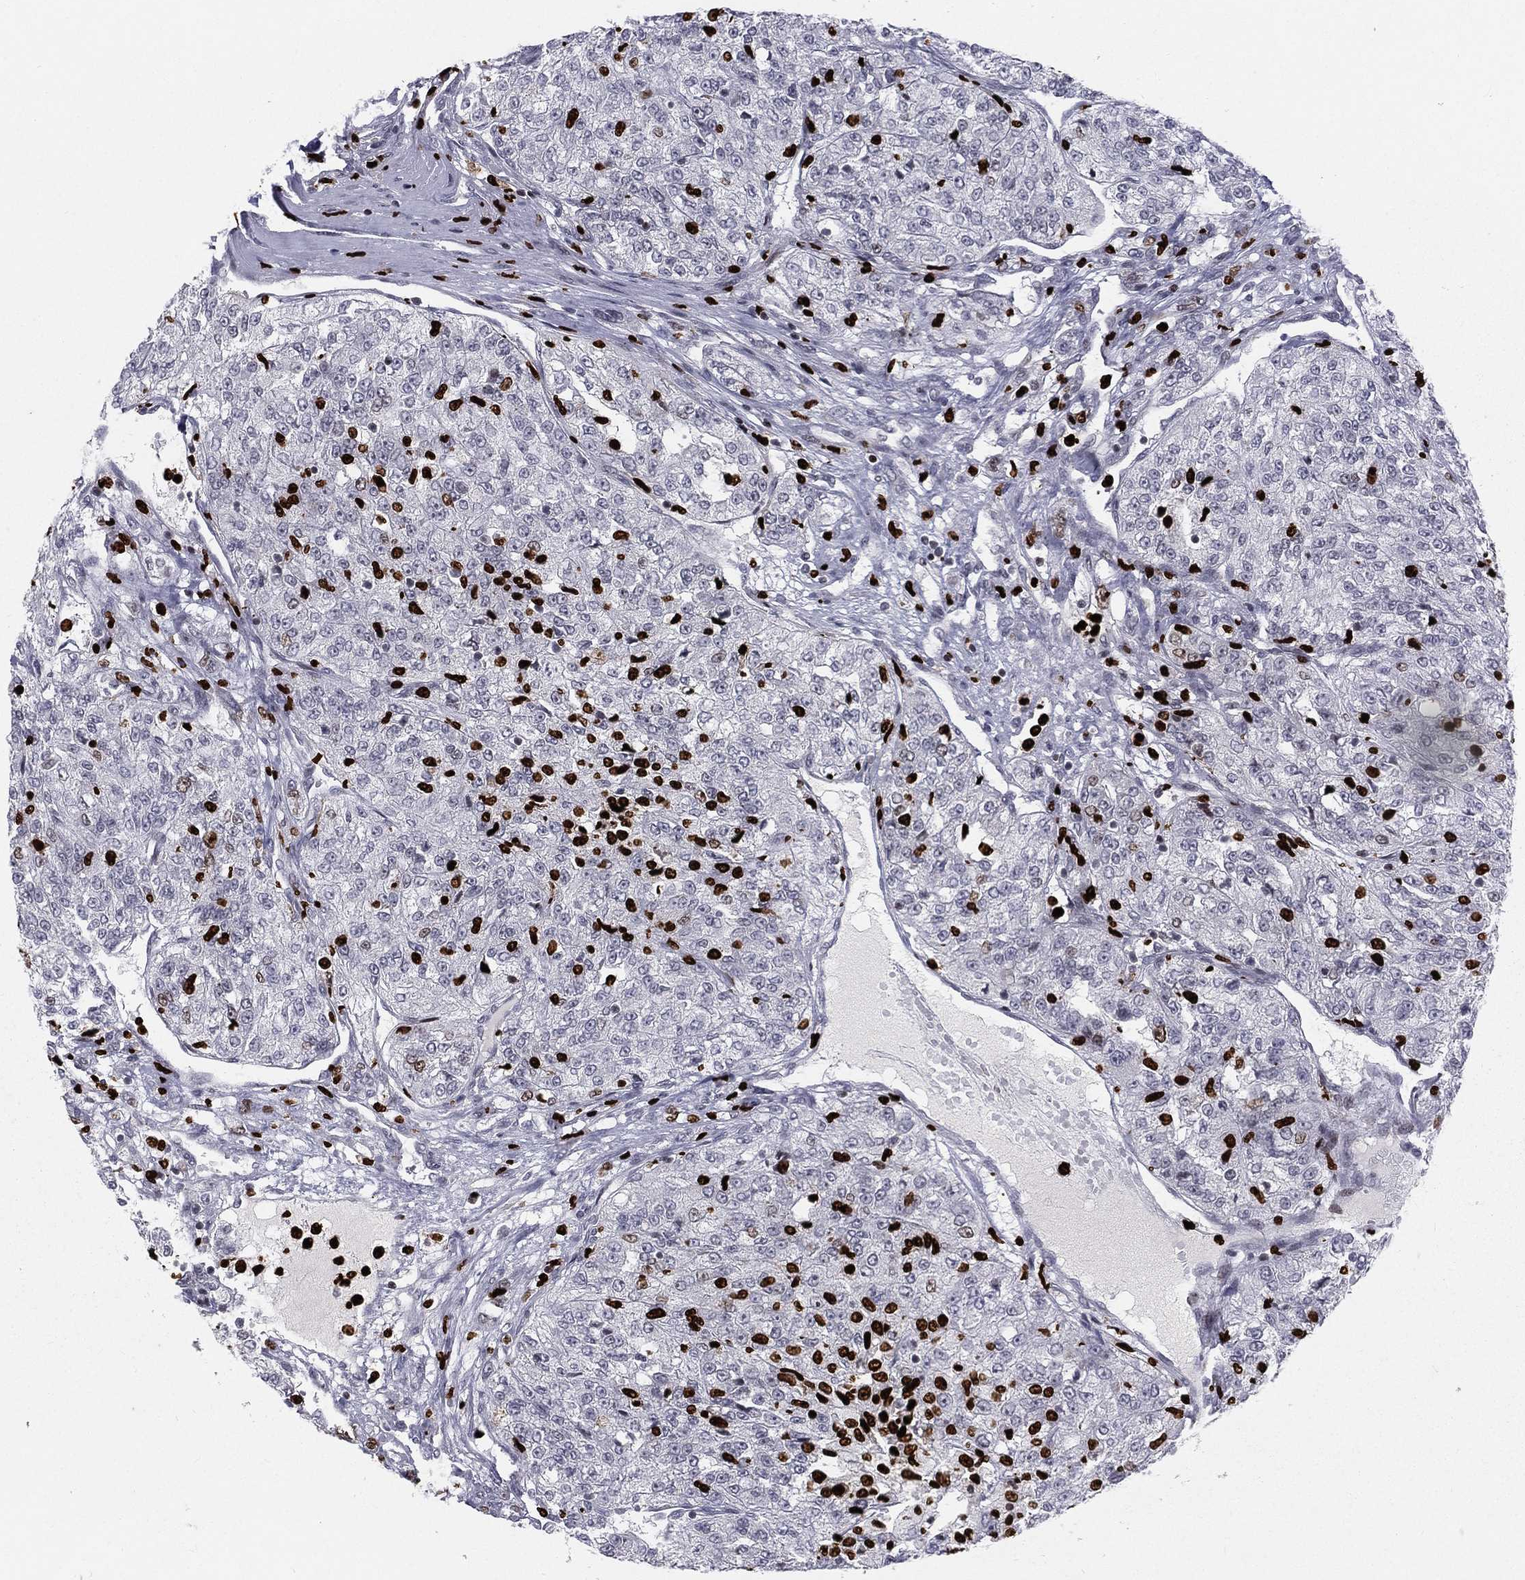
{"staining": {"intensity": "negative", "quantity": "none", "location": "none"}, "tissue": "renal cancer", "cell_type": "Tumor cells", "image_type": "cancer", "snomed": [{"axis": "morphology", "description": "Adenocarcinoma, NOS"}, {"axis": "topography", "description": "Kidney"}], "caption": "This is an immunohistochemistry (IHC) micrograph of human renal adenocarcinoma. There is no positivity in tumor cells.", "gene": "MNDA", "patient": {"sex": "female", "age": 63}}